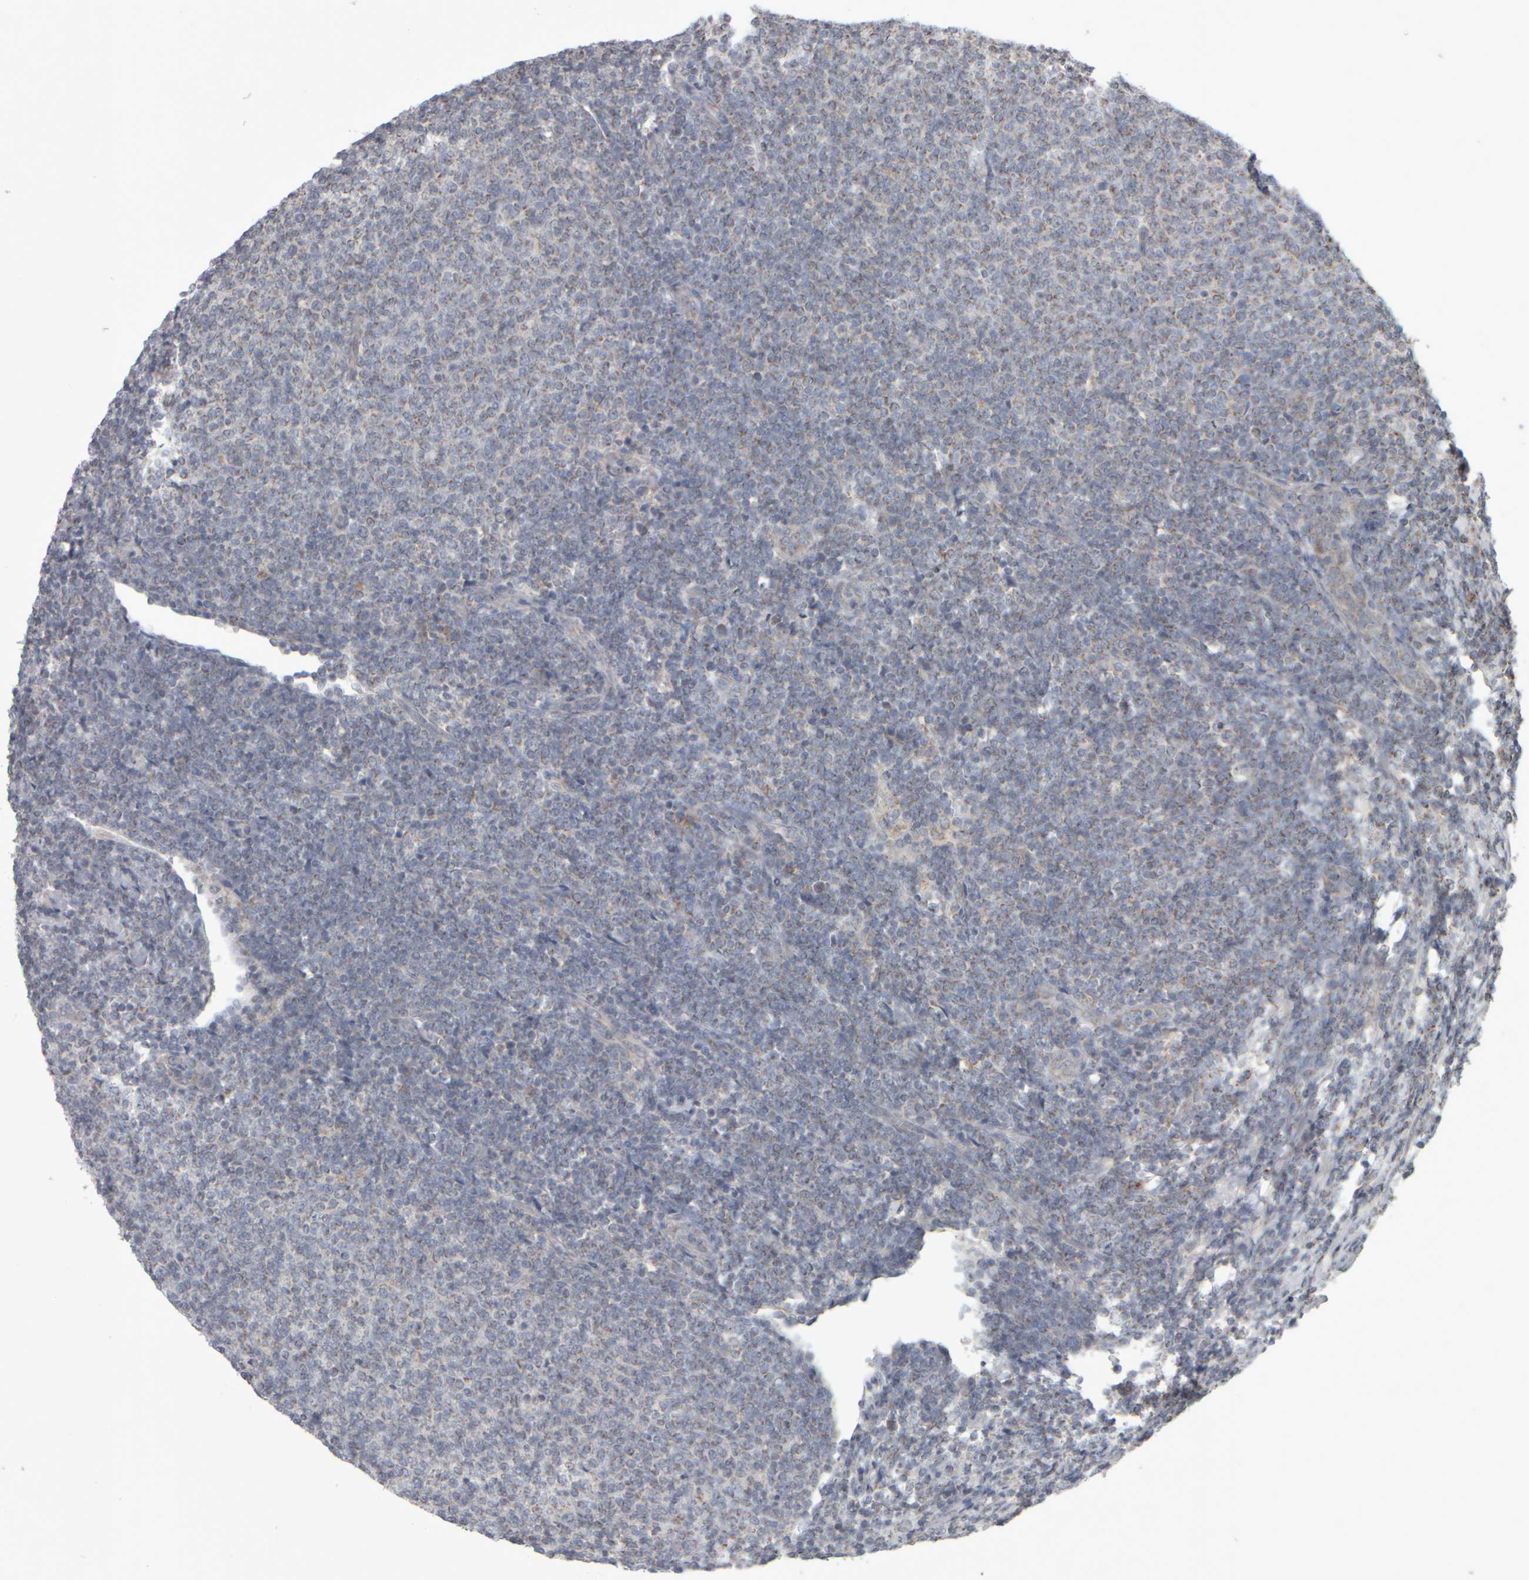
{"staining": {"intensity": "negative", "quantity": "none", "location": "none"}, "tissue": "lymphoma", "cell_type": "Tumor cells", "image_type": "cancer", "snomed": [{"axis": "morphology", "description": "Malignant lymphoma, non-Hodgkin's type, Low grade"}, {"axis": "topography", "description": "Lymph node"}], "caption": "Immunohistochemistry (IHC) of human malignant lymphoma, non-Hodgkin's type (low-grade) reveals no expression in tumor cells.", "gene": "SCO1", "patient": {"sex": "male", "age": 66}}